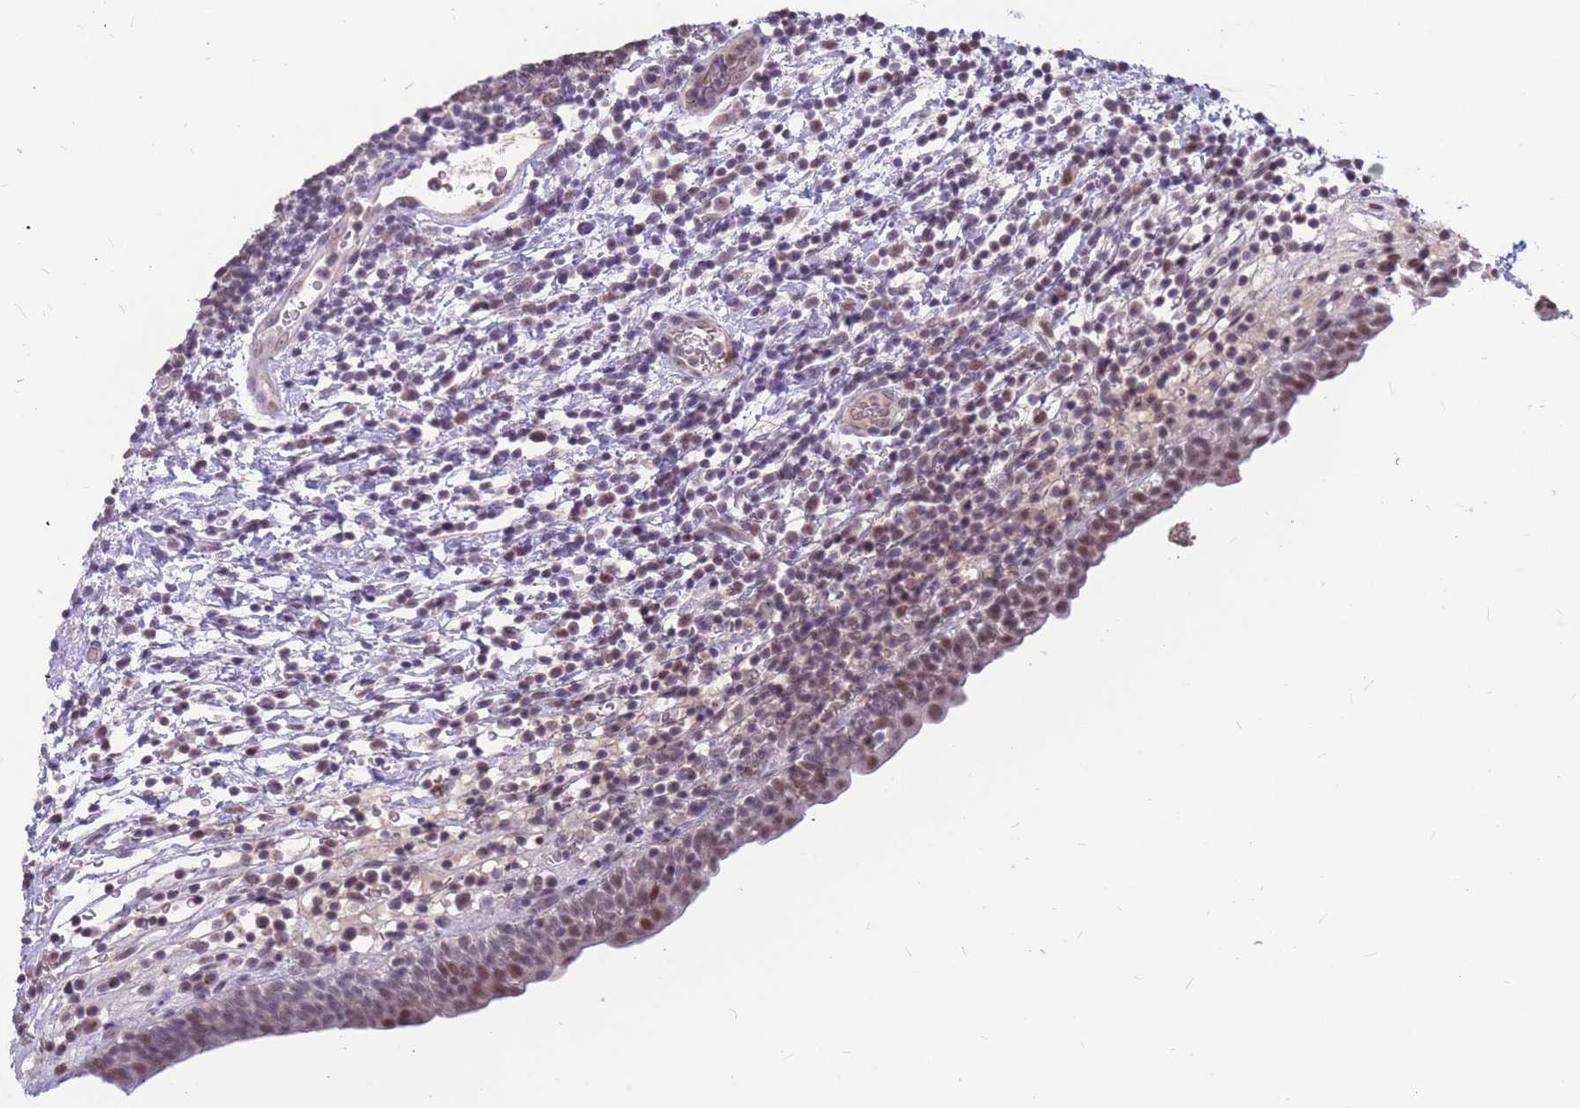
{"staining": {"intensity": "moderate", "quantity": "25%-75%", "location": "nuclear"}, "tissue": "urinary bladder", "cell_type": "Urothelial cells", "image_type": "normal", "snomed": [{"axis": "morphology", "description": "Normal tissue, NOS"}, {"axis": "topography", "description": "Urinary bladder"}], "caption": "Protein expression analysis of benign human urinary bladder reveals moderate nuclear positivity in approximately 25%-75% of urothelial cells. (Brightfield microscopy of DAB IHC at high magnification).", "gene": "ADD2", "patient": {"sex": "male", "age": 83}}